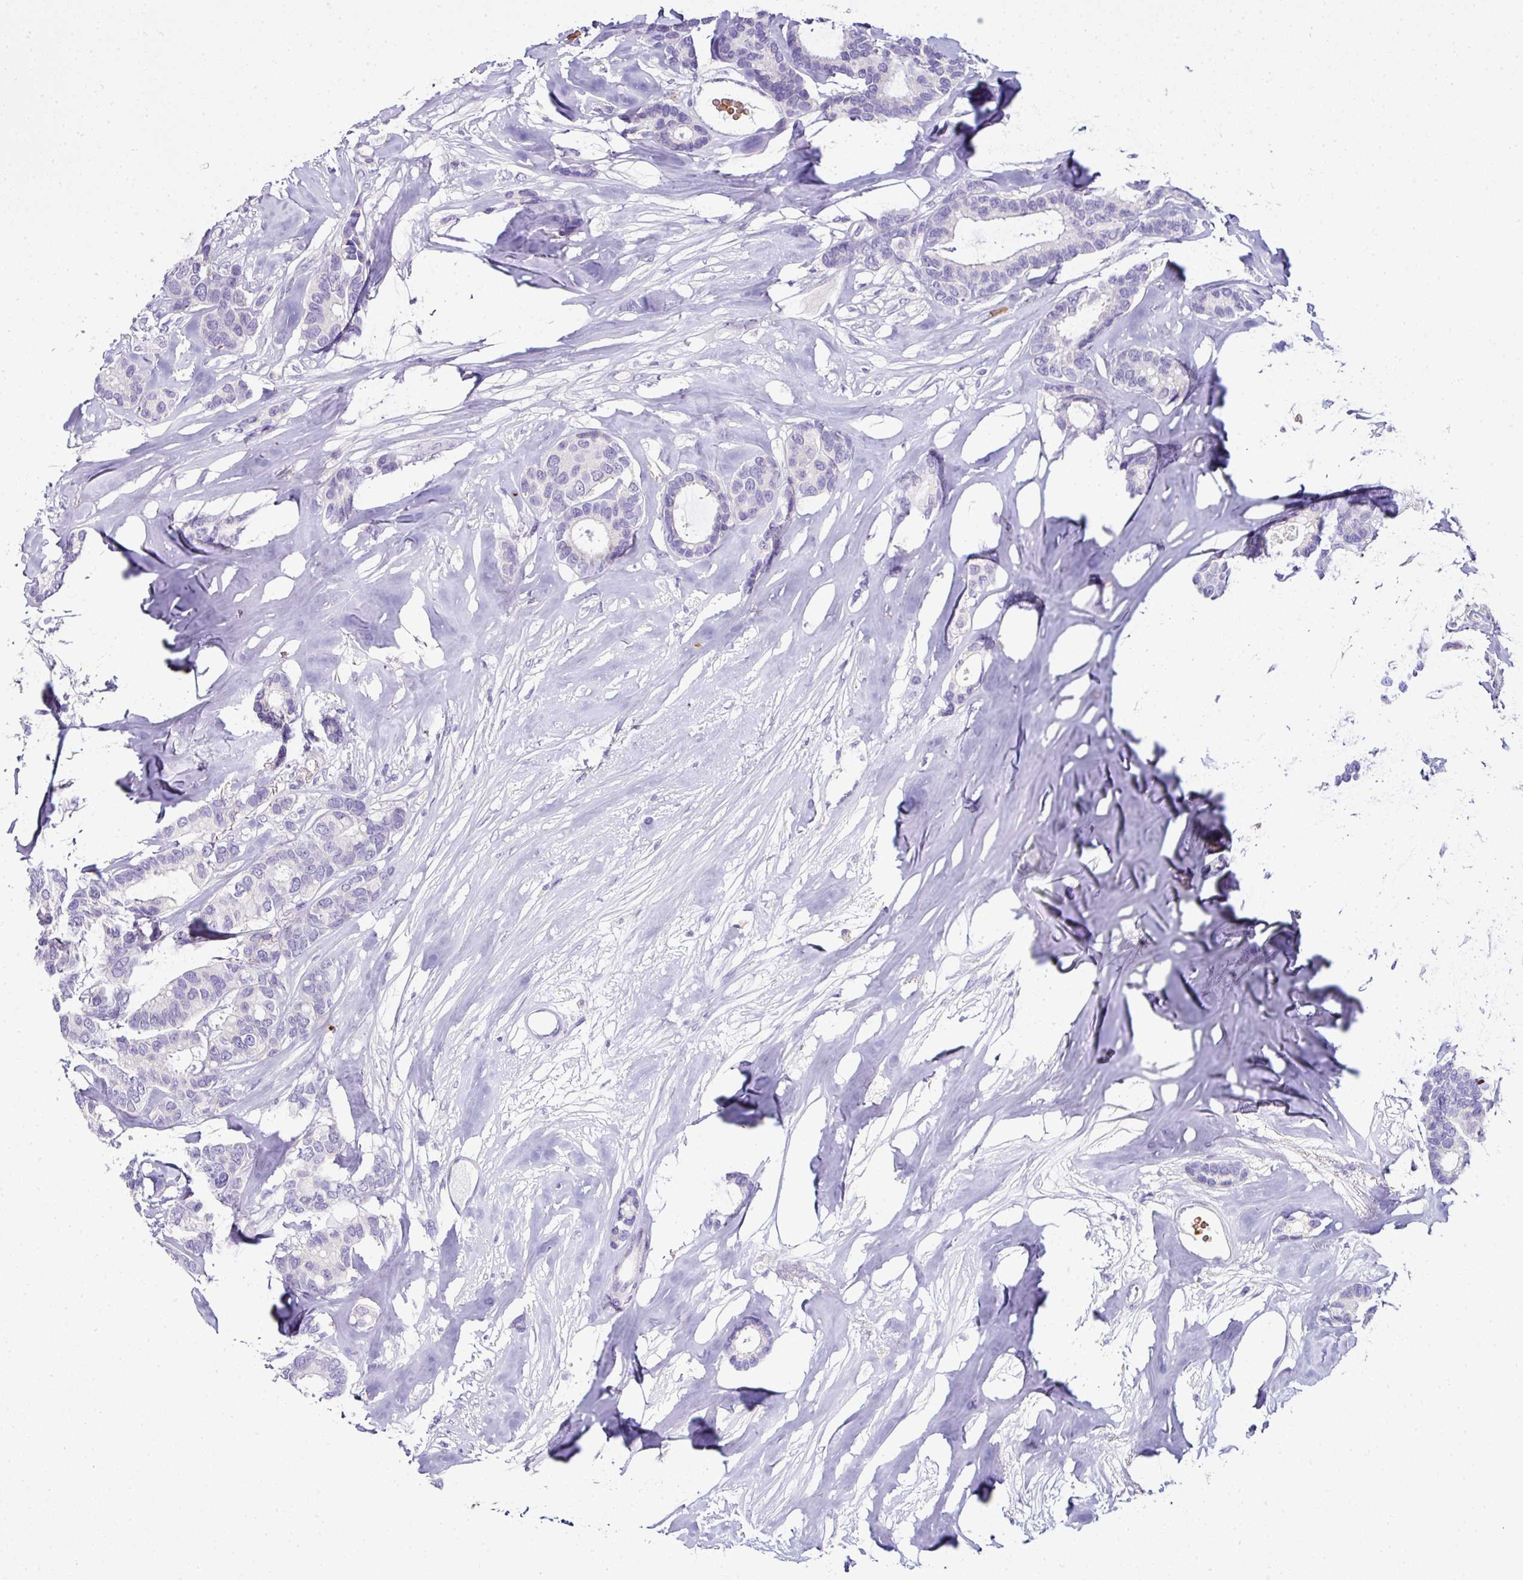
{"staining": {"intensity": "negative", "quantity": "none", "location": "none"}, "tissue": "breast cancer", "cell_type": "Tumor cells", "image_type": "cancer", "snomed": [{"axis": "morphology", "description": "Duct carcinoma"}, {"axis": "topography", "description": "Breast"}], "caption": "DAB immunohistochemical staining of human breast cancer (invasive ductal carcinoma) displays no significant staining in tumor cells.", "gene": "NAPSA", "patient": {"sex": "female", "age": 87}}